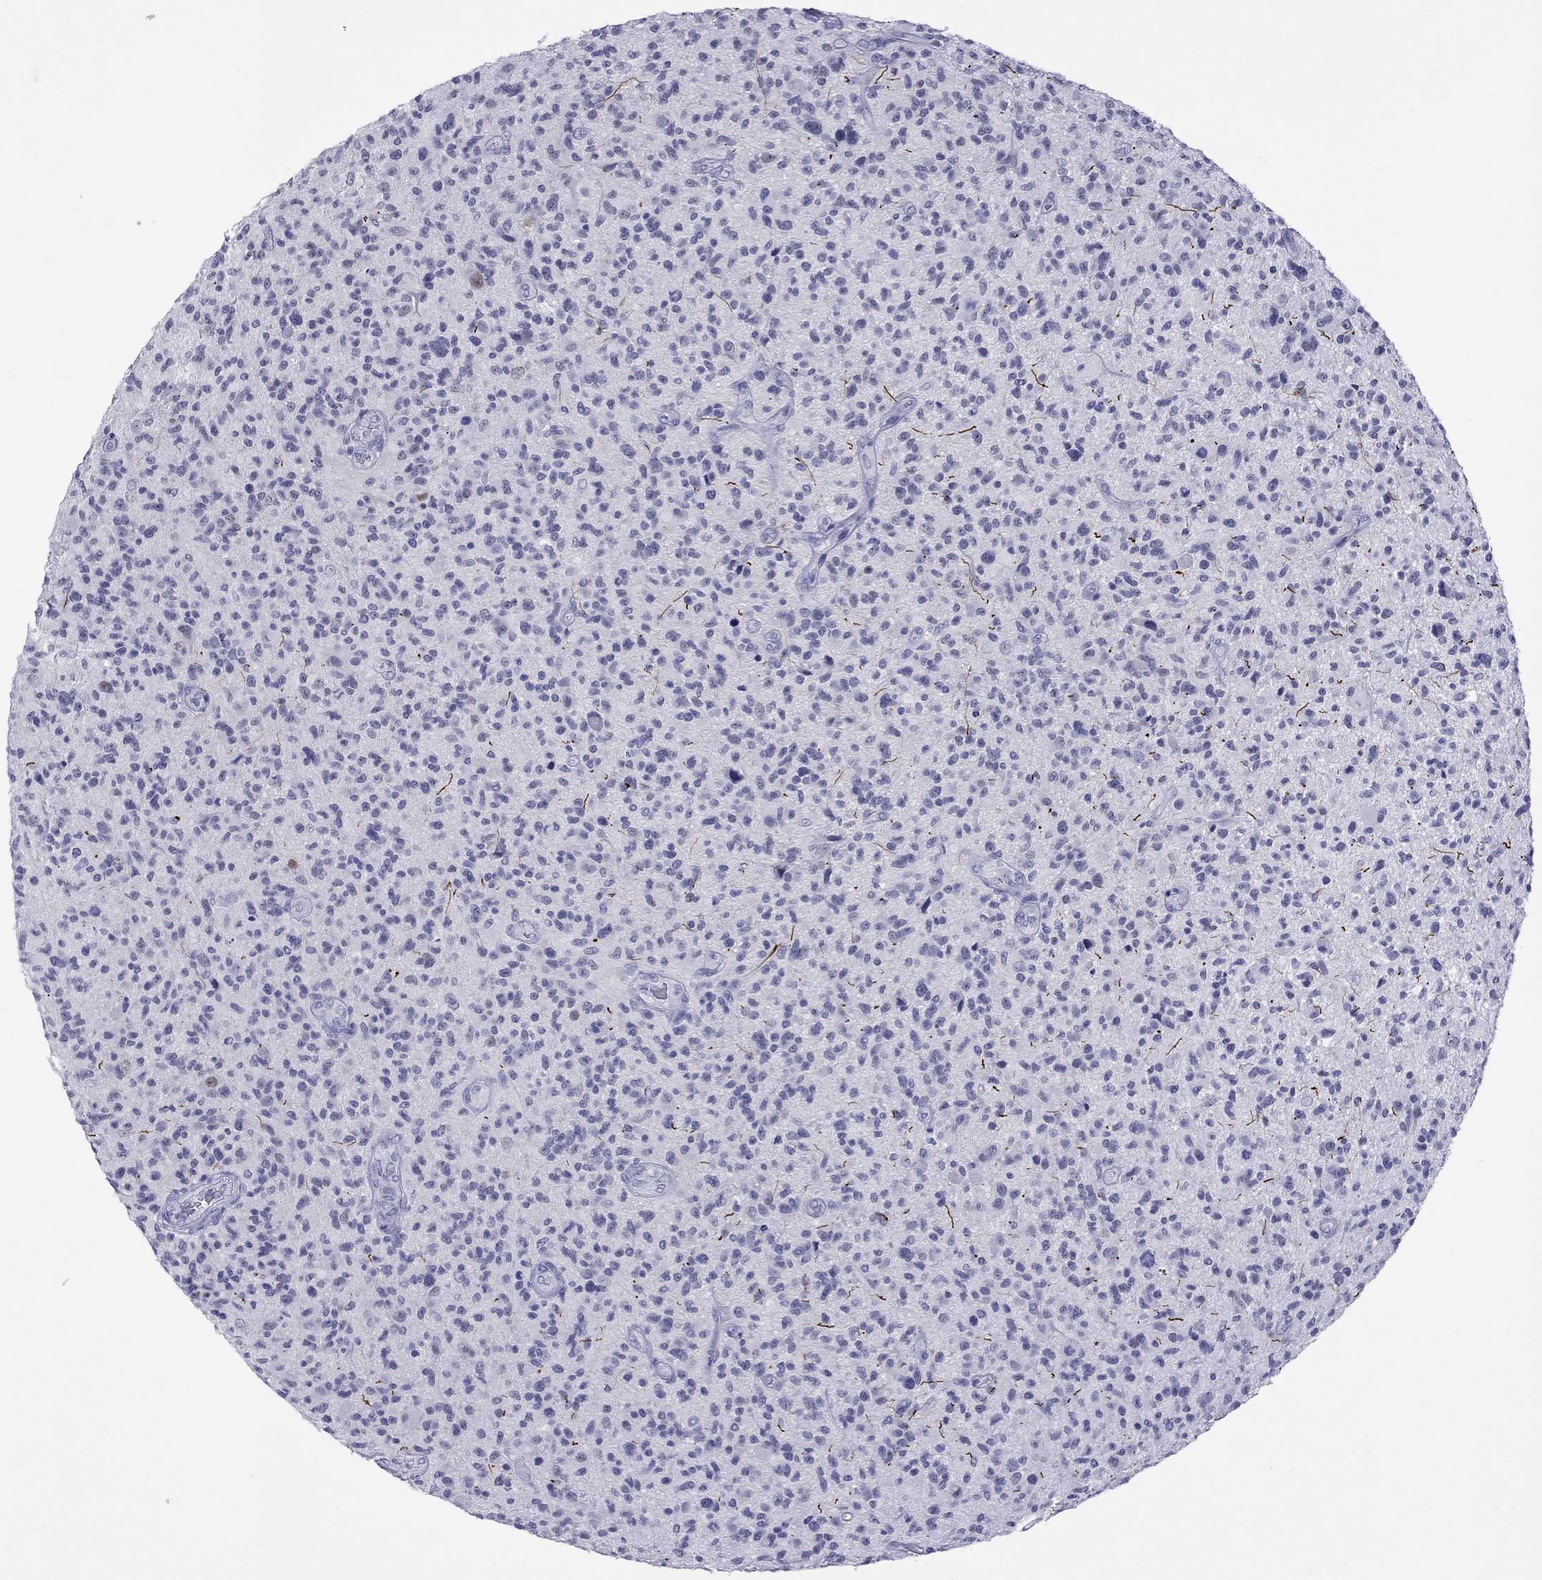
{"staining": {"intensity": "negative", "quantity": "none", "location": "none"}, "tissue": "glioma", "cell_type": "Tumor cells", "image_type": "cancer", "snomed": [{"axis": "morphology", "description": "Glioma, malignant, High grade"}, {"axis": "topography", "description": "Brain"}], "caption": "DAB (3,3'-diaminobenzidine) immunohistochemical staining of human malignant glioma (high-grade) exhibits no significant expression in tumor cells. (Brightfield microscopy of DAB immunohistochemistry at high magnification).", "gene": "CHRNB3", "patient": {"sex": "male", "age": 47}}